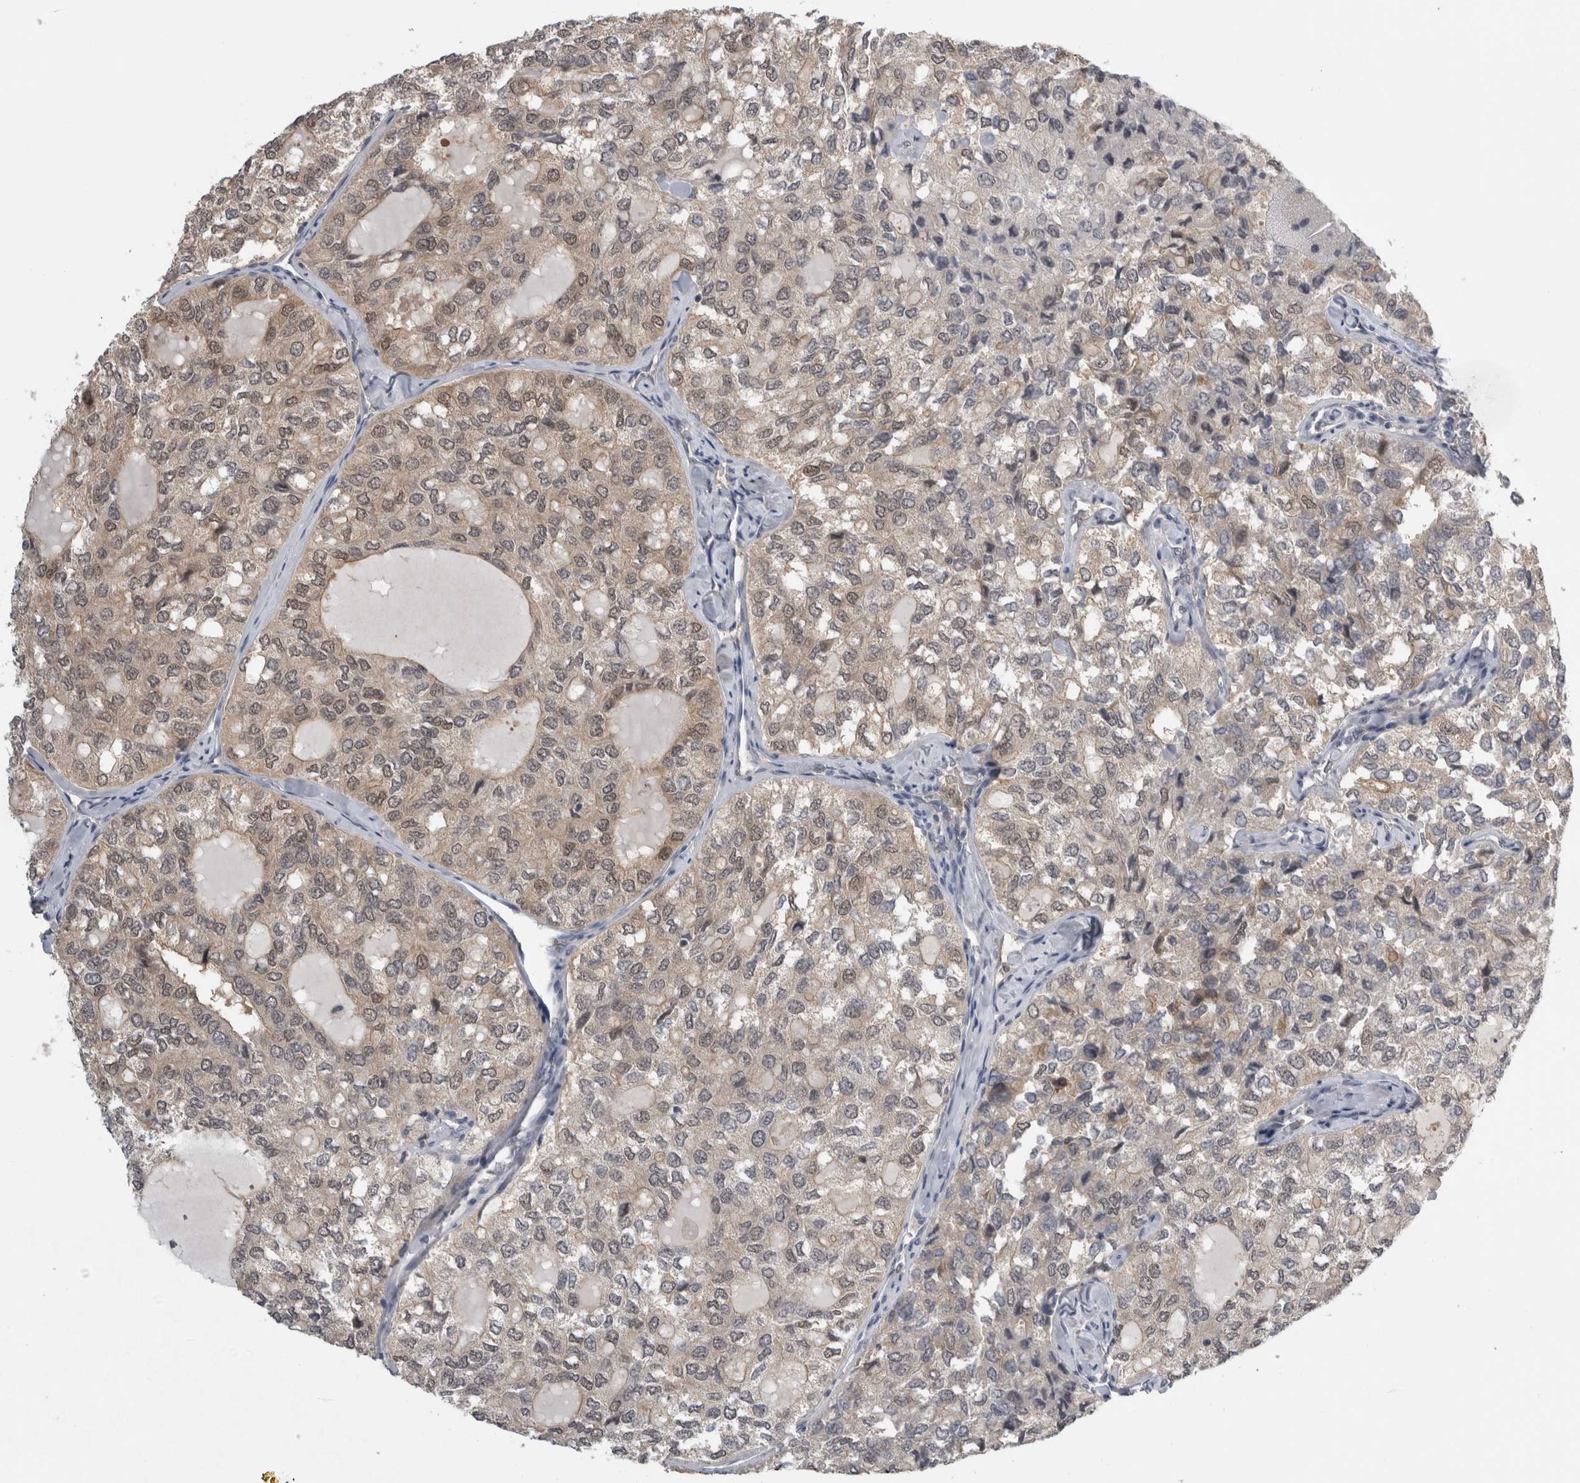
{"staining": {"intensity": "weak", "quantity": "<25%", "location": "nuclear"}, "tissue": "thyroid cancer", "cell_type": "Tumor cells", "image_type": "cancer", "snomed": [{"axis": "morphology", "description": "Follicular adenoma carcinoma, NOS"}, {"axis": "topography", "description": "Thyroid gland"}], "caption": "Tumor cells show no significant protein expression in thyroid follicular adenoma carcinoma.", "gene": "NAPRT", "patient": {"sex": "male", "age": 75}}